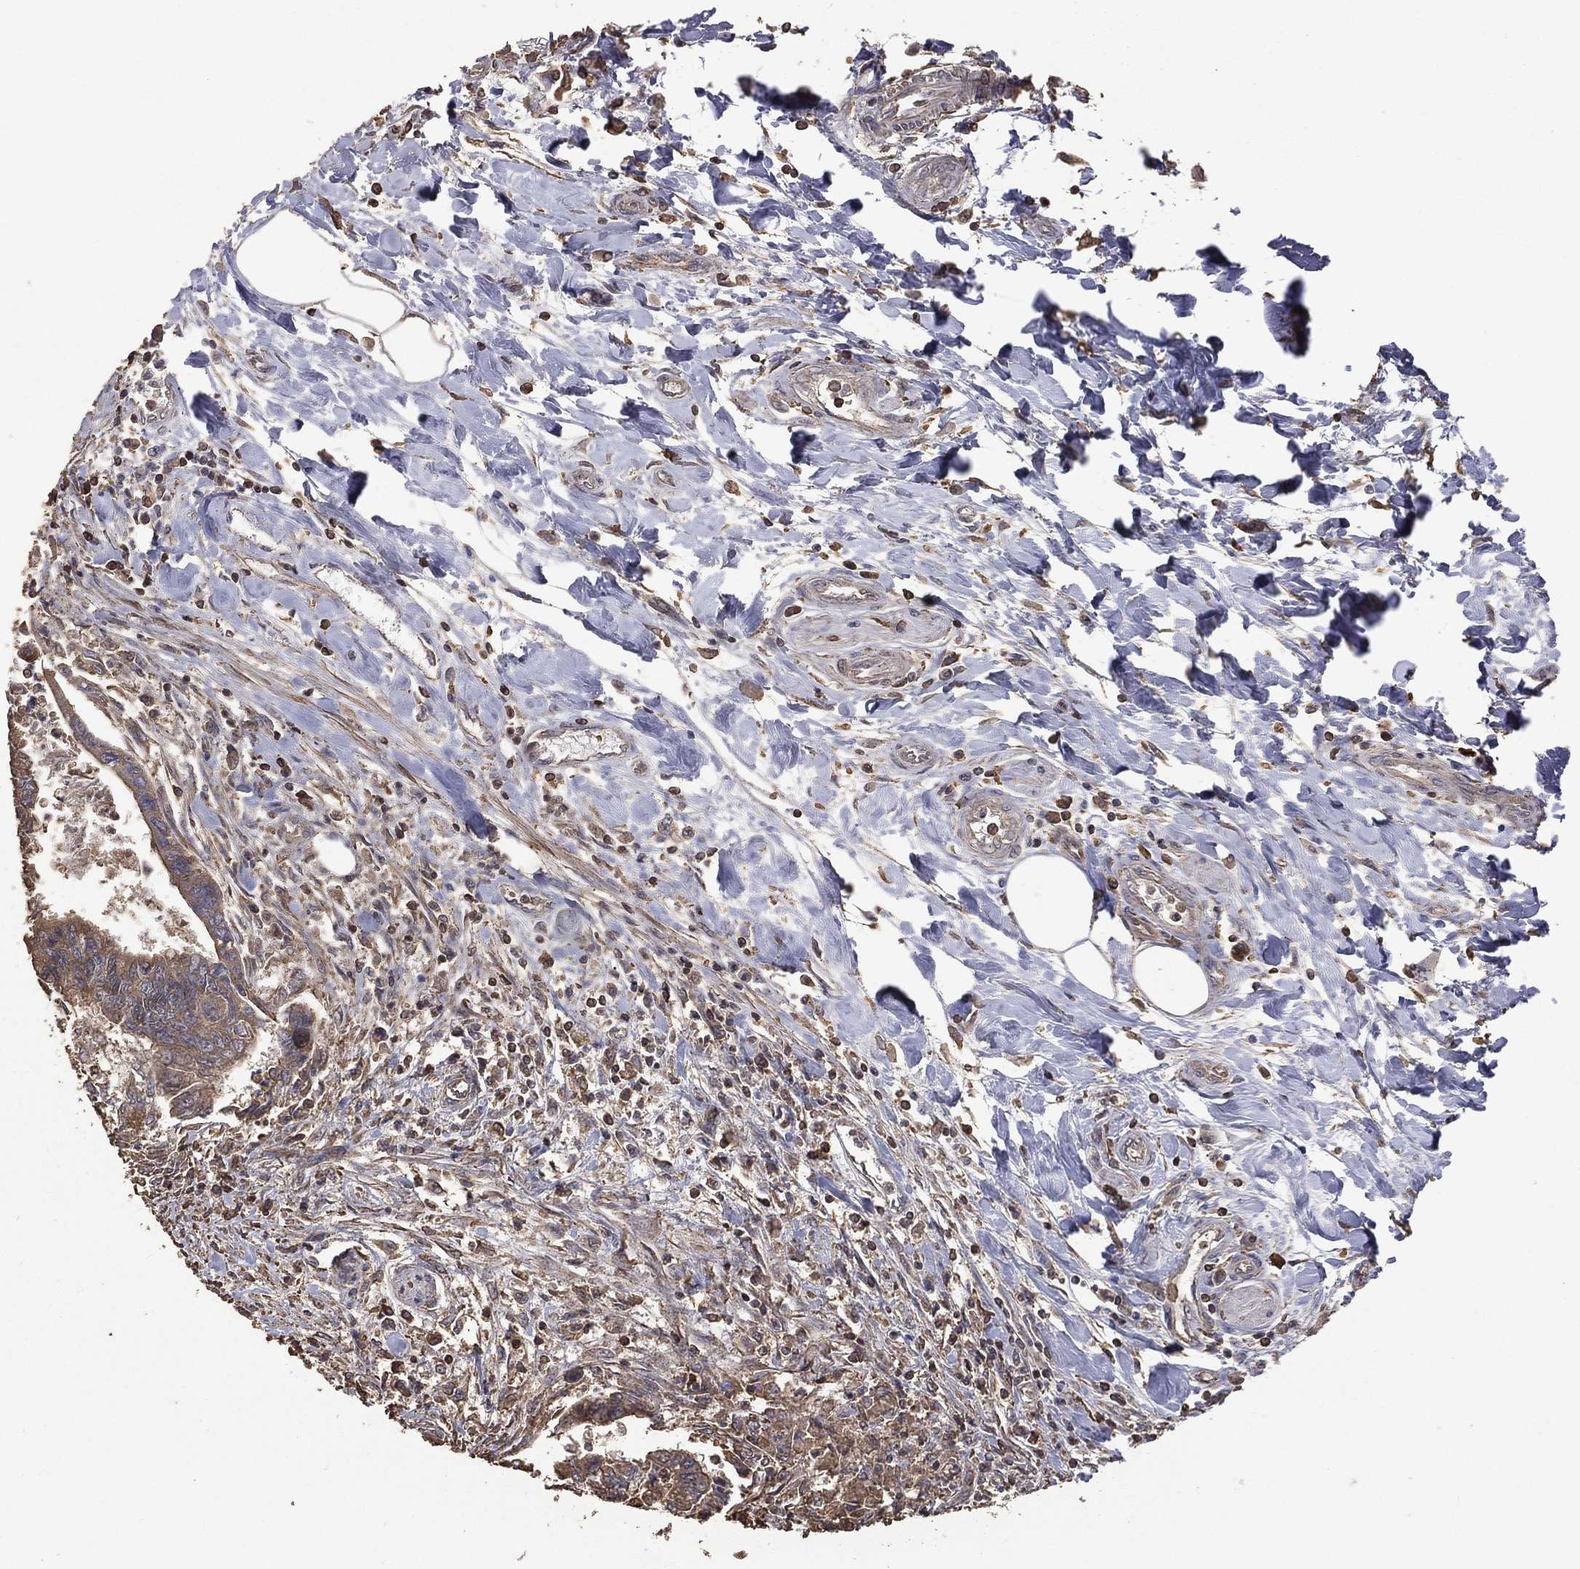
{"staining": {"intensity": "weak", "quantity": ">75%", "location": "cytoplasmic/membranous"}, "tissue": "colorectal cancer", "cell_type": "Tumor cells", "image_type": "cancer", "snomed": [{"axis": "morphology", "description": "Adenocarcinoma, NOS"}, {"axis": "topography", "description": "Colon"}], "caption": "Immunohistochemistry (DAB) staining of human colorectal cancer (adenocarcinoma) demonstrates weak cytoplasmic/membranous protein expression in approximately >75% of tumor cells.", "gene": "METTL27", "patient": {"sex": "female", "age": 65}}